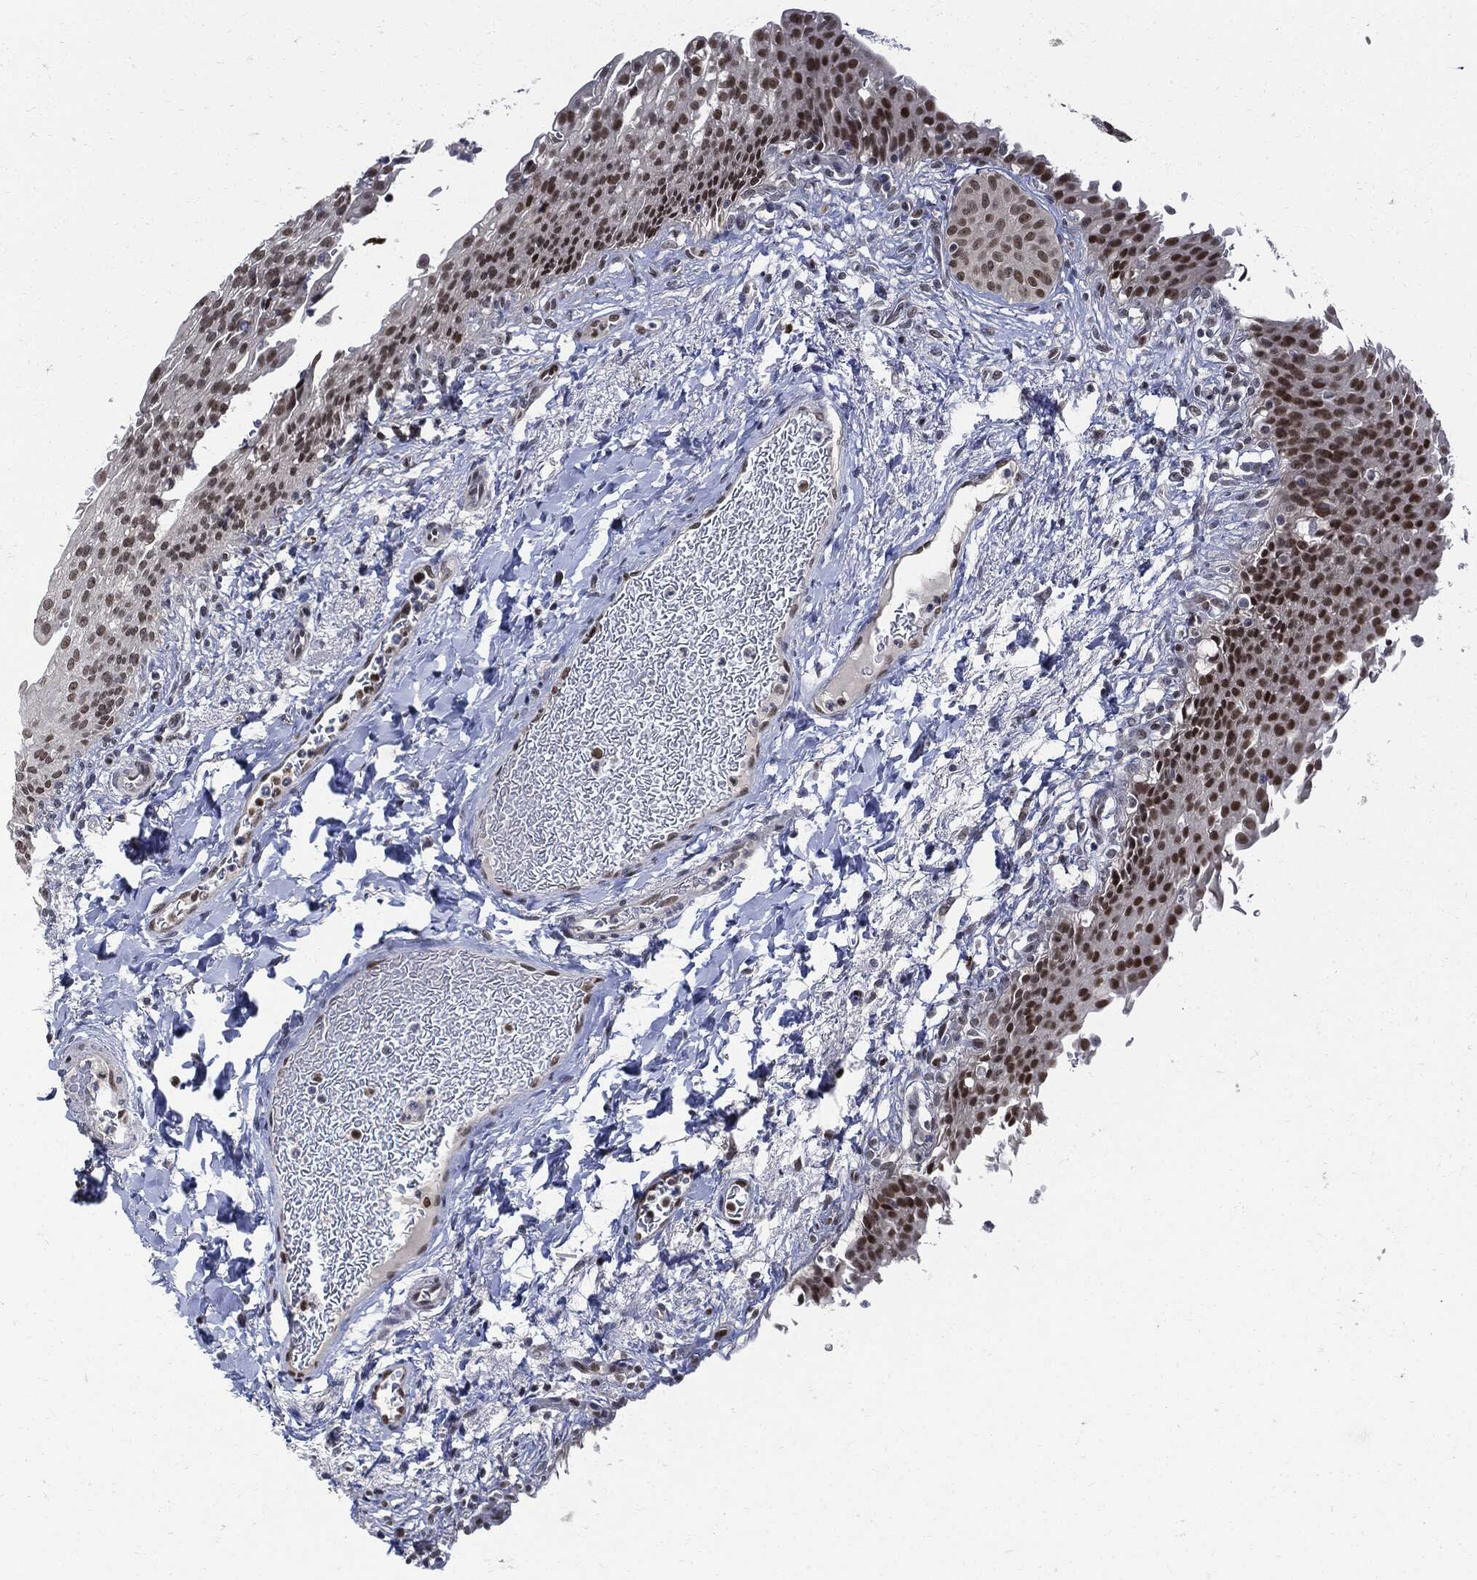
{"staining": {"intensity": "strong", "quantity": "<25%", "location": "nuclear"}, "tissue": "urinary bladder", "cell_type": "Urothelial cells", "image_type": "normal", "snomed": [{"axis": "morphology", "description": "Normal tissue, NOS"}, {"axis": "topography", "description": "Urinary bladder"}], "caption": "An immunohistochemistry (IHC) histopathology image of benign tissue is shown. Protein staining in brown highlights strong nuclear positivity in urinary bladder within urothelial cells.", "gene": "PCNA", "patient": {"sex": "female", "age": 60}}